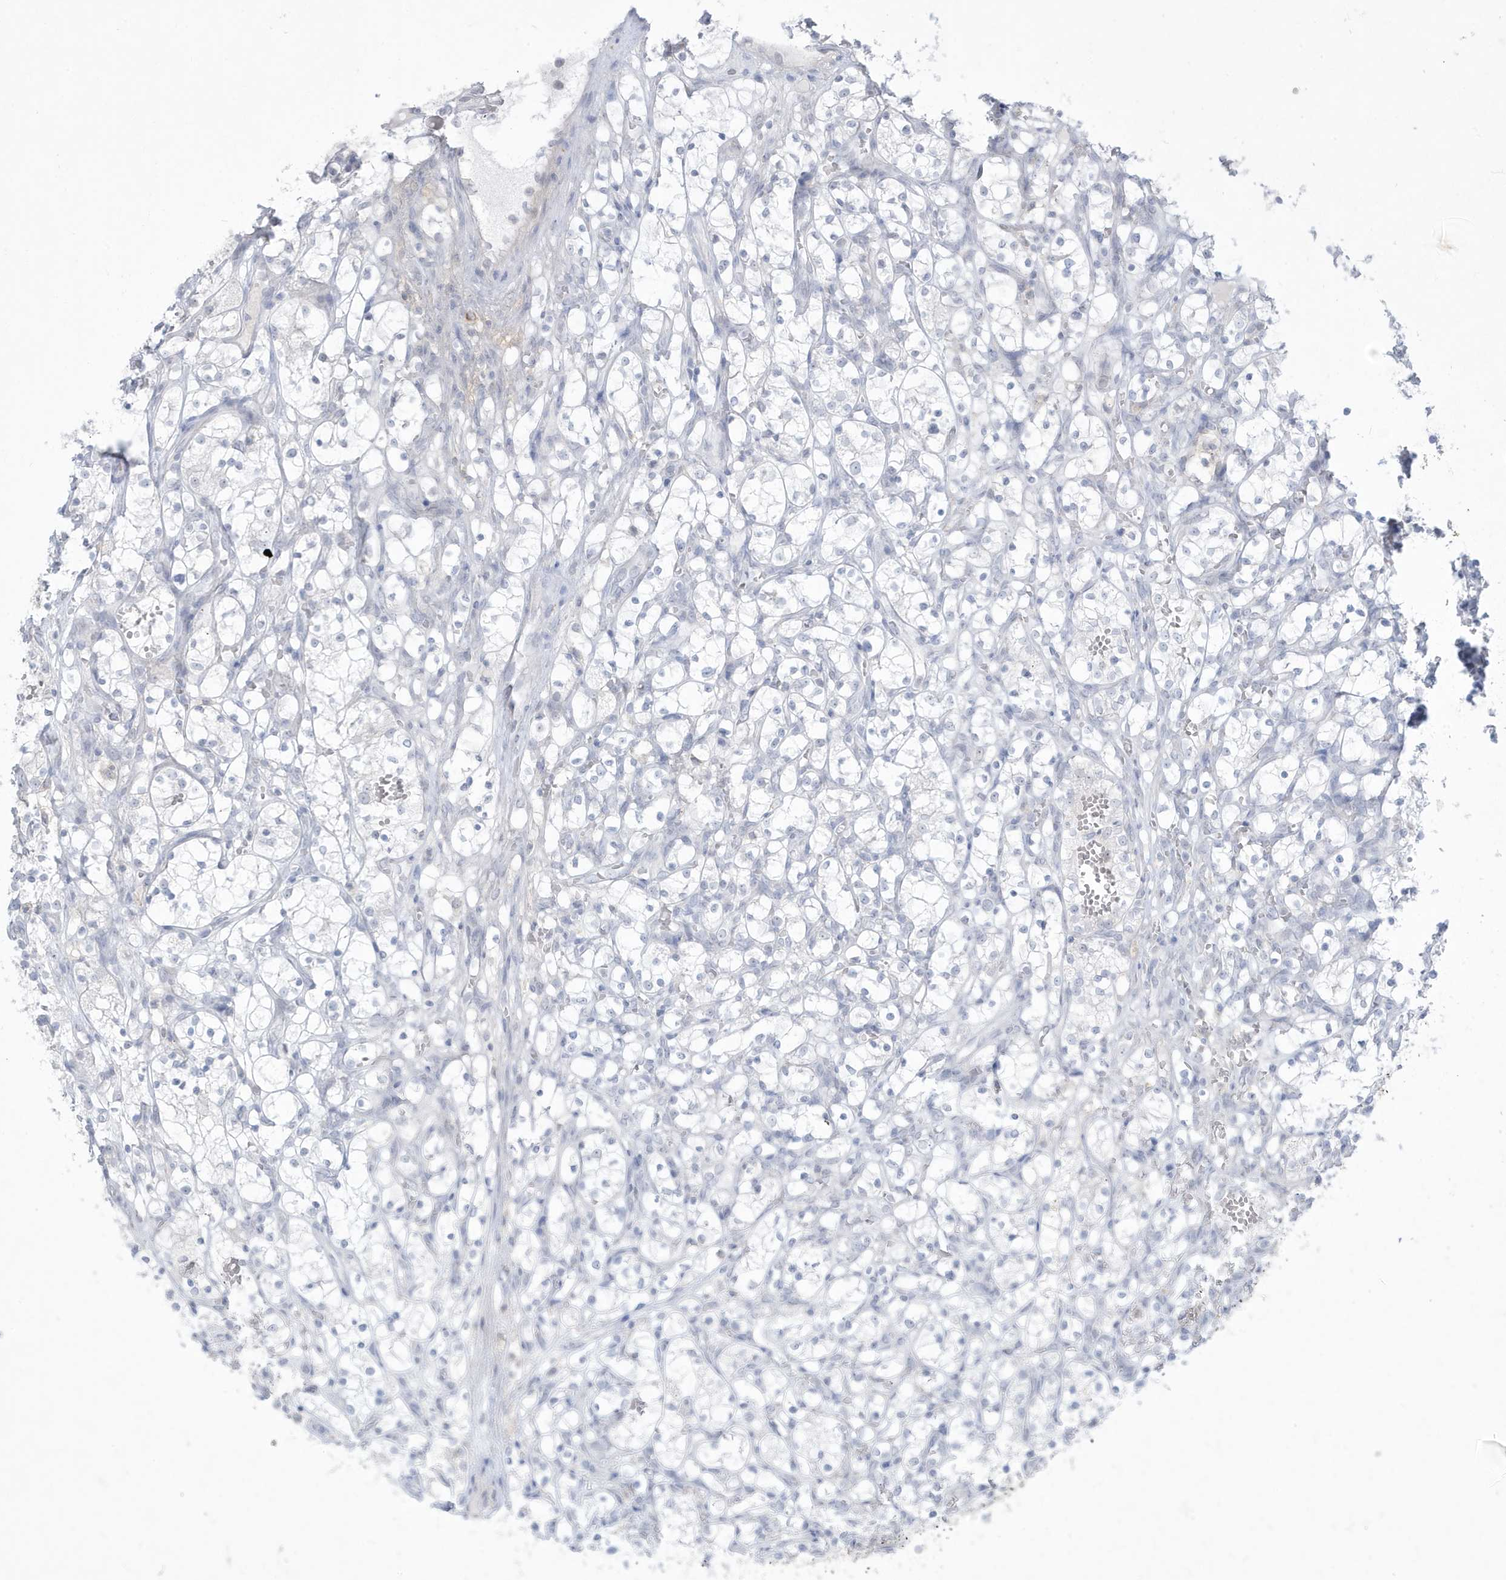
{"staining": {"intensity": "negative", "quantity": "none", "location": "none"}, "tissue": "renal cancer", "cell_type": "Tumor cells", "image_type": "cancer", "snomed": [{"axis": "morphology", "description": "Adenocarcinoma, NOS"}, {"axis": "topography", "description": "Kidney"}], "caption": "A photomicrograph of human renal adenocarcinoma is negative for staining in tumor cells.", "gene": "HERC6", "patient": {"sex": "female", "age": 69}}